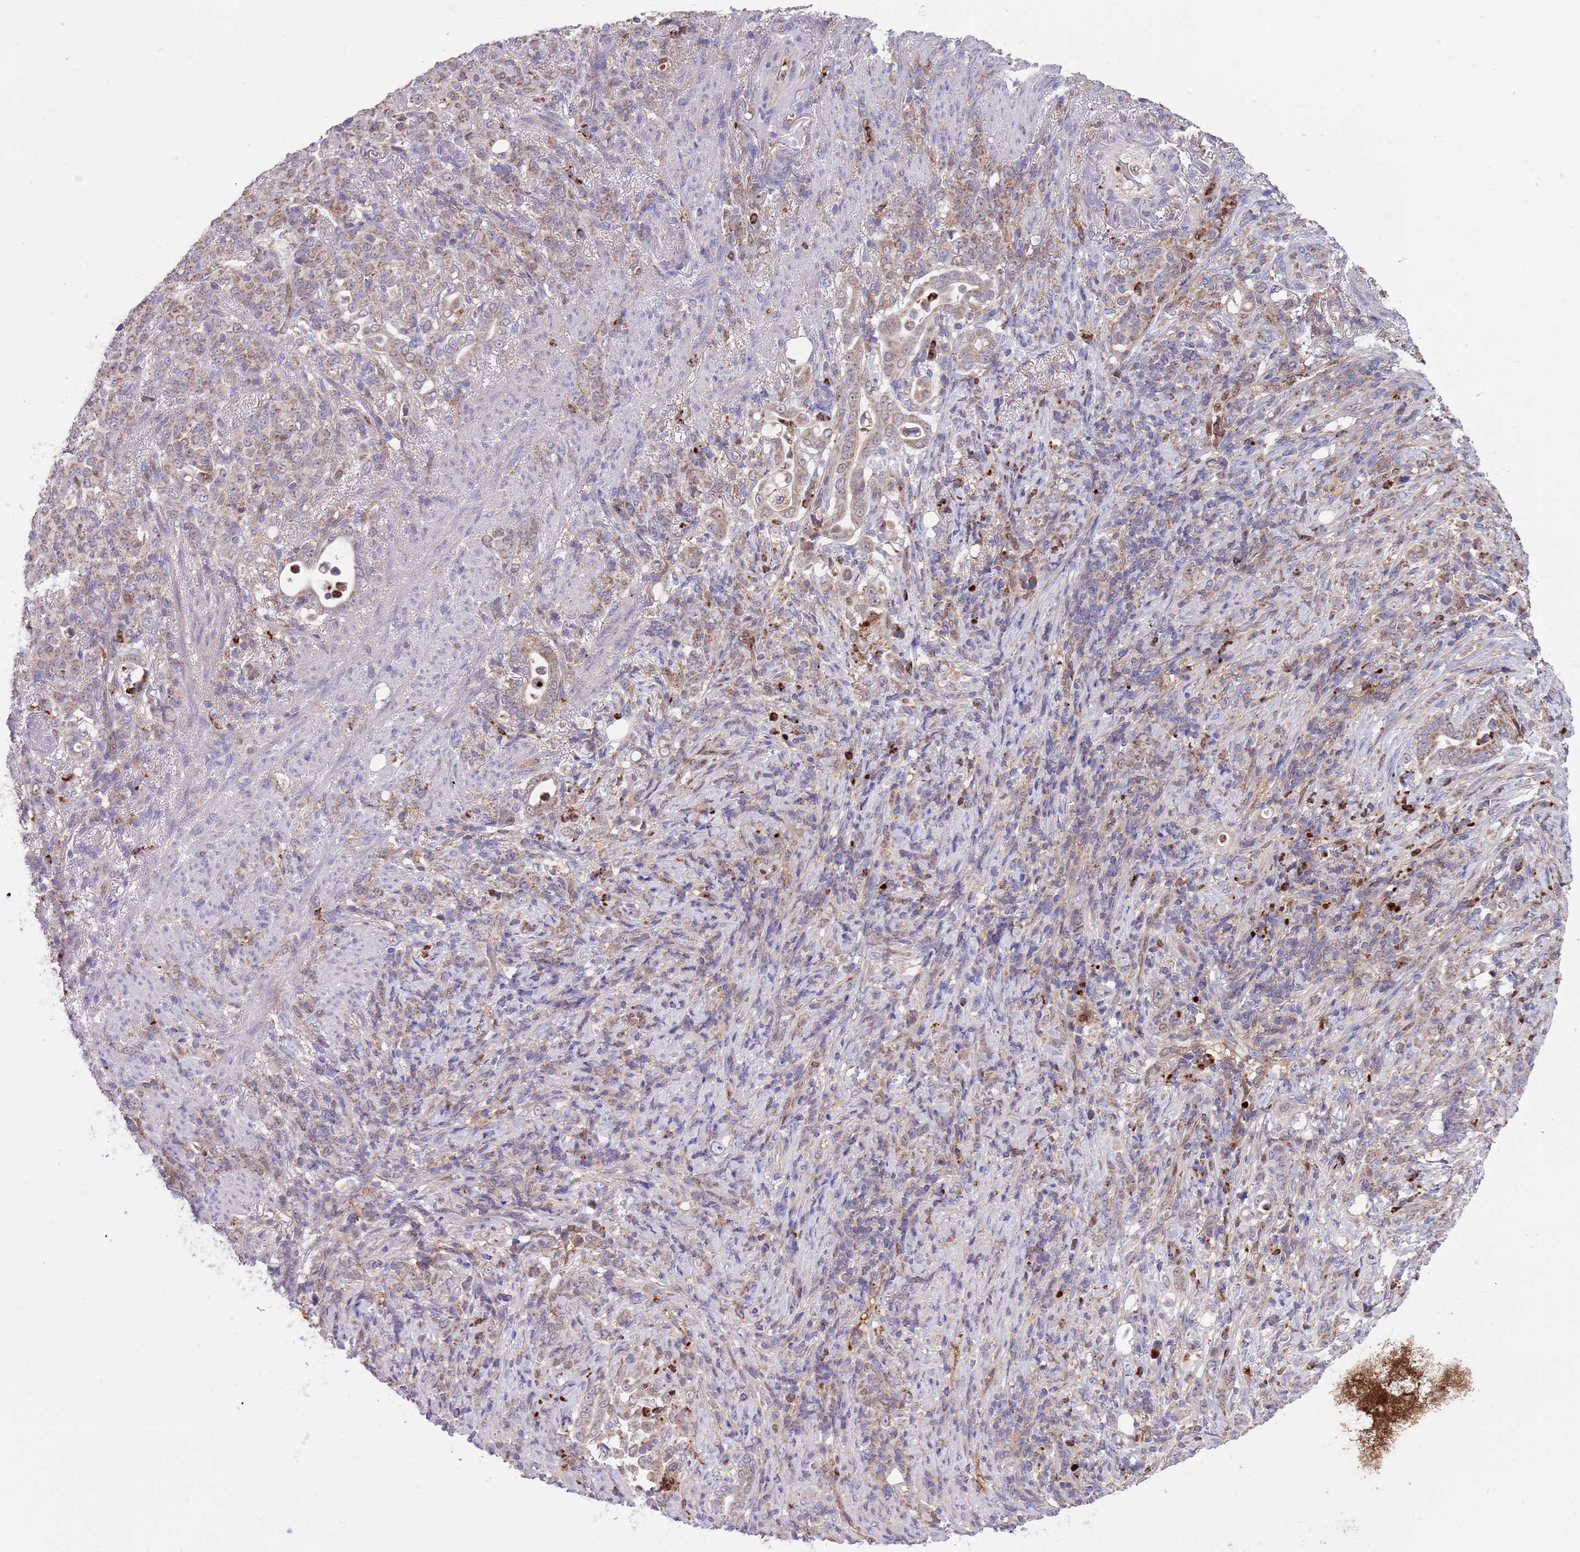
{"staining": {"intensity": "weak", "quantity": "25%-75%", "location": "cytoplasmic/membranous,nuclear"}, "tissue": "stomach cancer", "cell_type": "Tumor cells", "image_type": "cancer", "snomed": [{"axis": "morphology", "description": "Normal tissue, NOS"}, {"axis": "morphology", "description": "Adenocarcinoma, NOS"}, {"axis": "topography", "description": "Stomach"}], "caption": "A low amount of weak cytoplasmic/membranous and nuclear staining is present in about 25%-75% of tumor cells in adenocarcinoma (stomach) tissue. (Brightfield microscopy of DAB IHC at high magnification).", "gene": "DDT", "patient": {"sex": "female", "age": 79}}